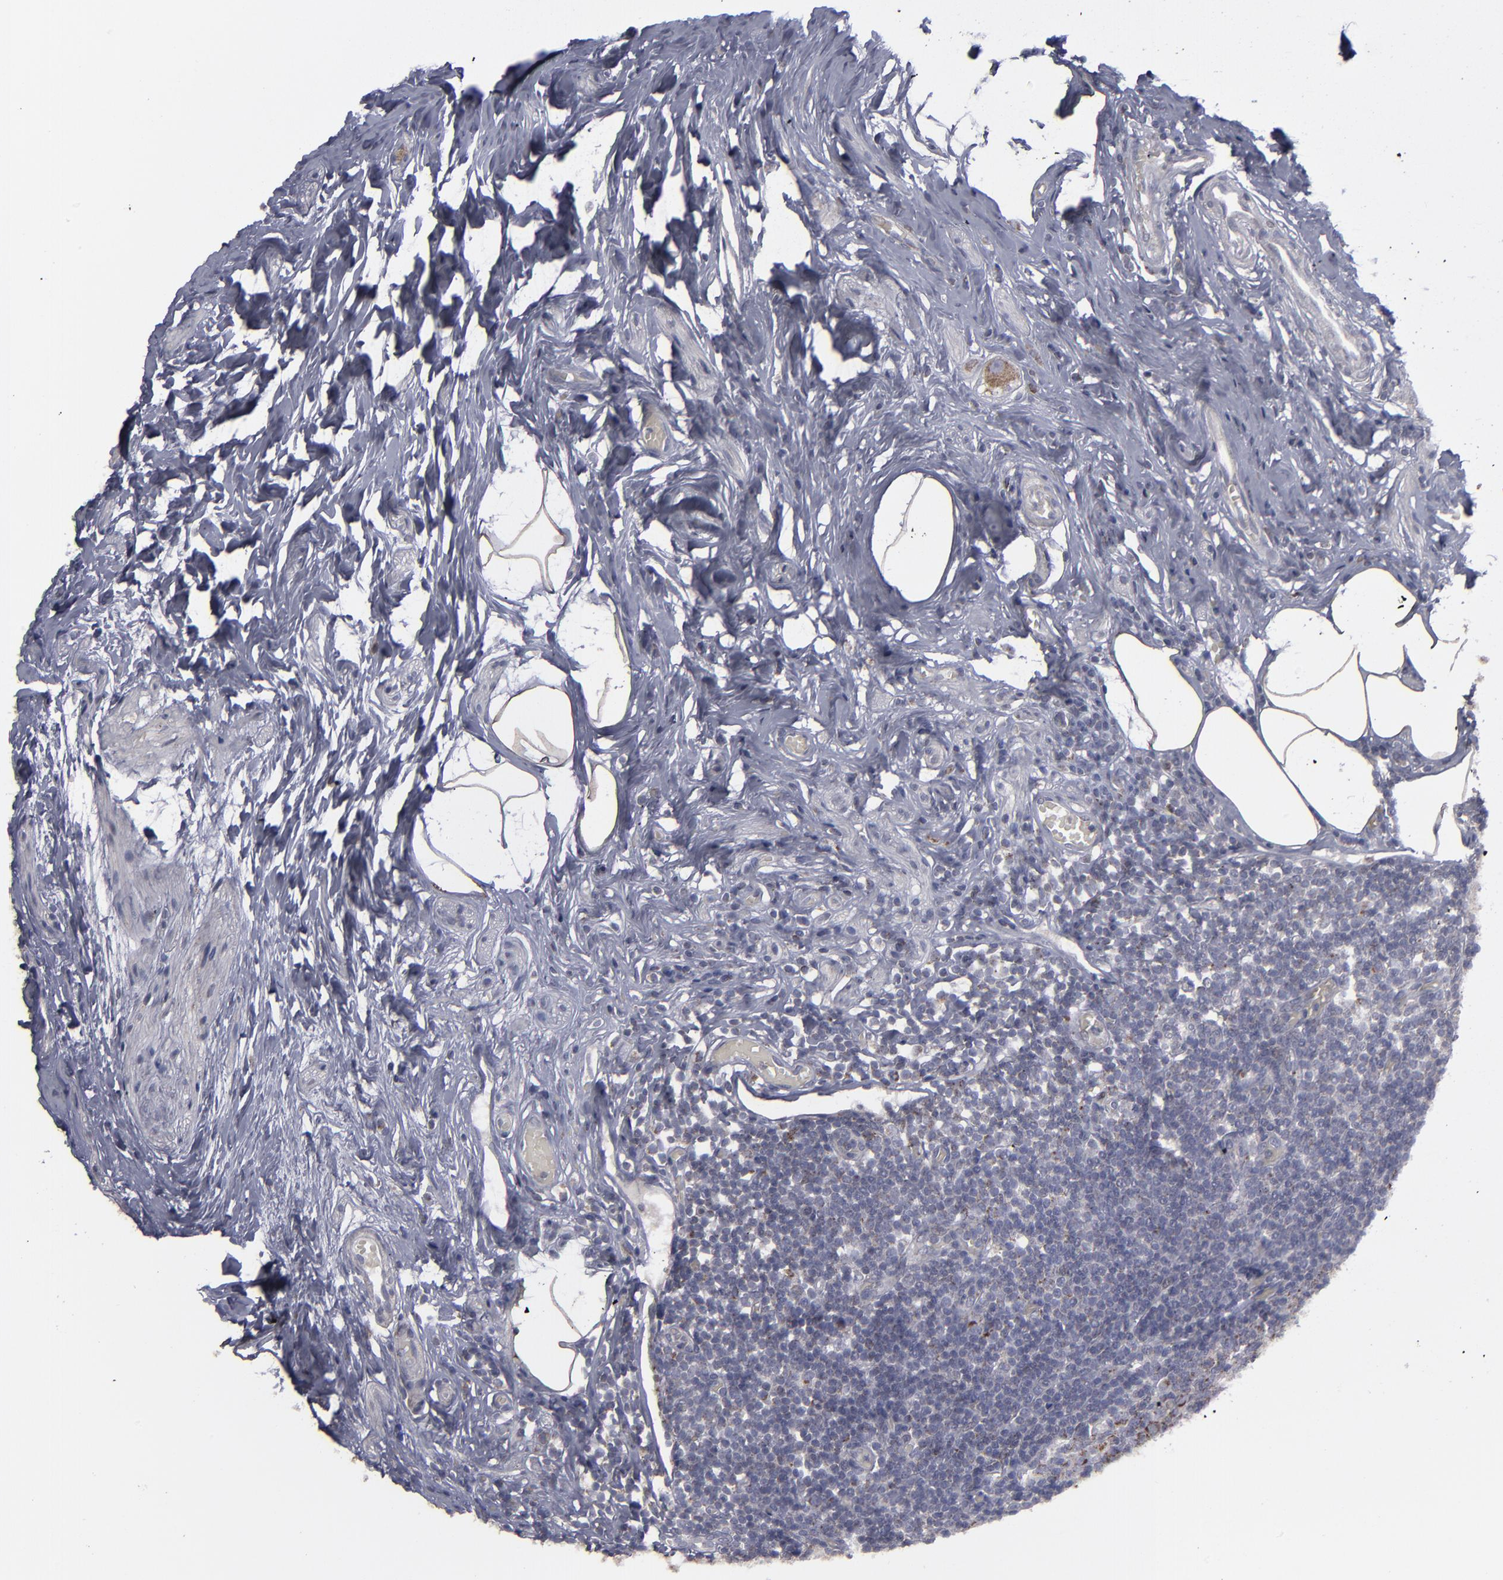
{"staining": {"intensity": "moderate", "quantity": ">75%", "location": "cytoplasmic/membranous"}, "tissue": "appendix", "cell_type": "Glandular cells", "image_type": "normal", "snomed": [{"axis": "morphology", "description": "Normal tissue, NOS"}, {"axis": "topography", "description": "Appendix"}], "caption": "A high-resolution image shows IHC staining of benign appendix, which shows moderate cytoplasmic/membranous expression in approximately >75% of glandular cells.", "gene": "MYOM2", "patient": {"sex": "male", "age": 38}}